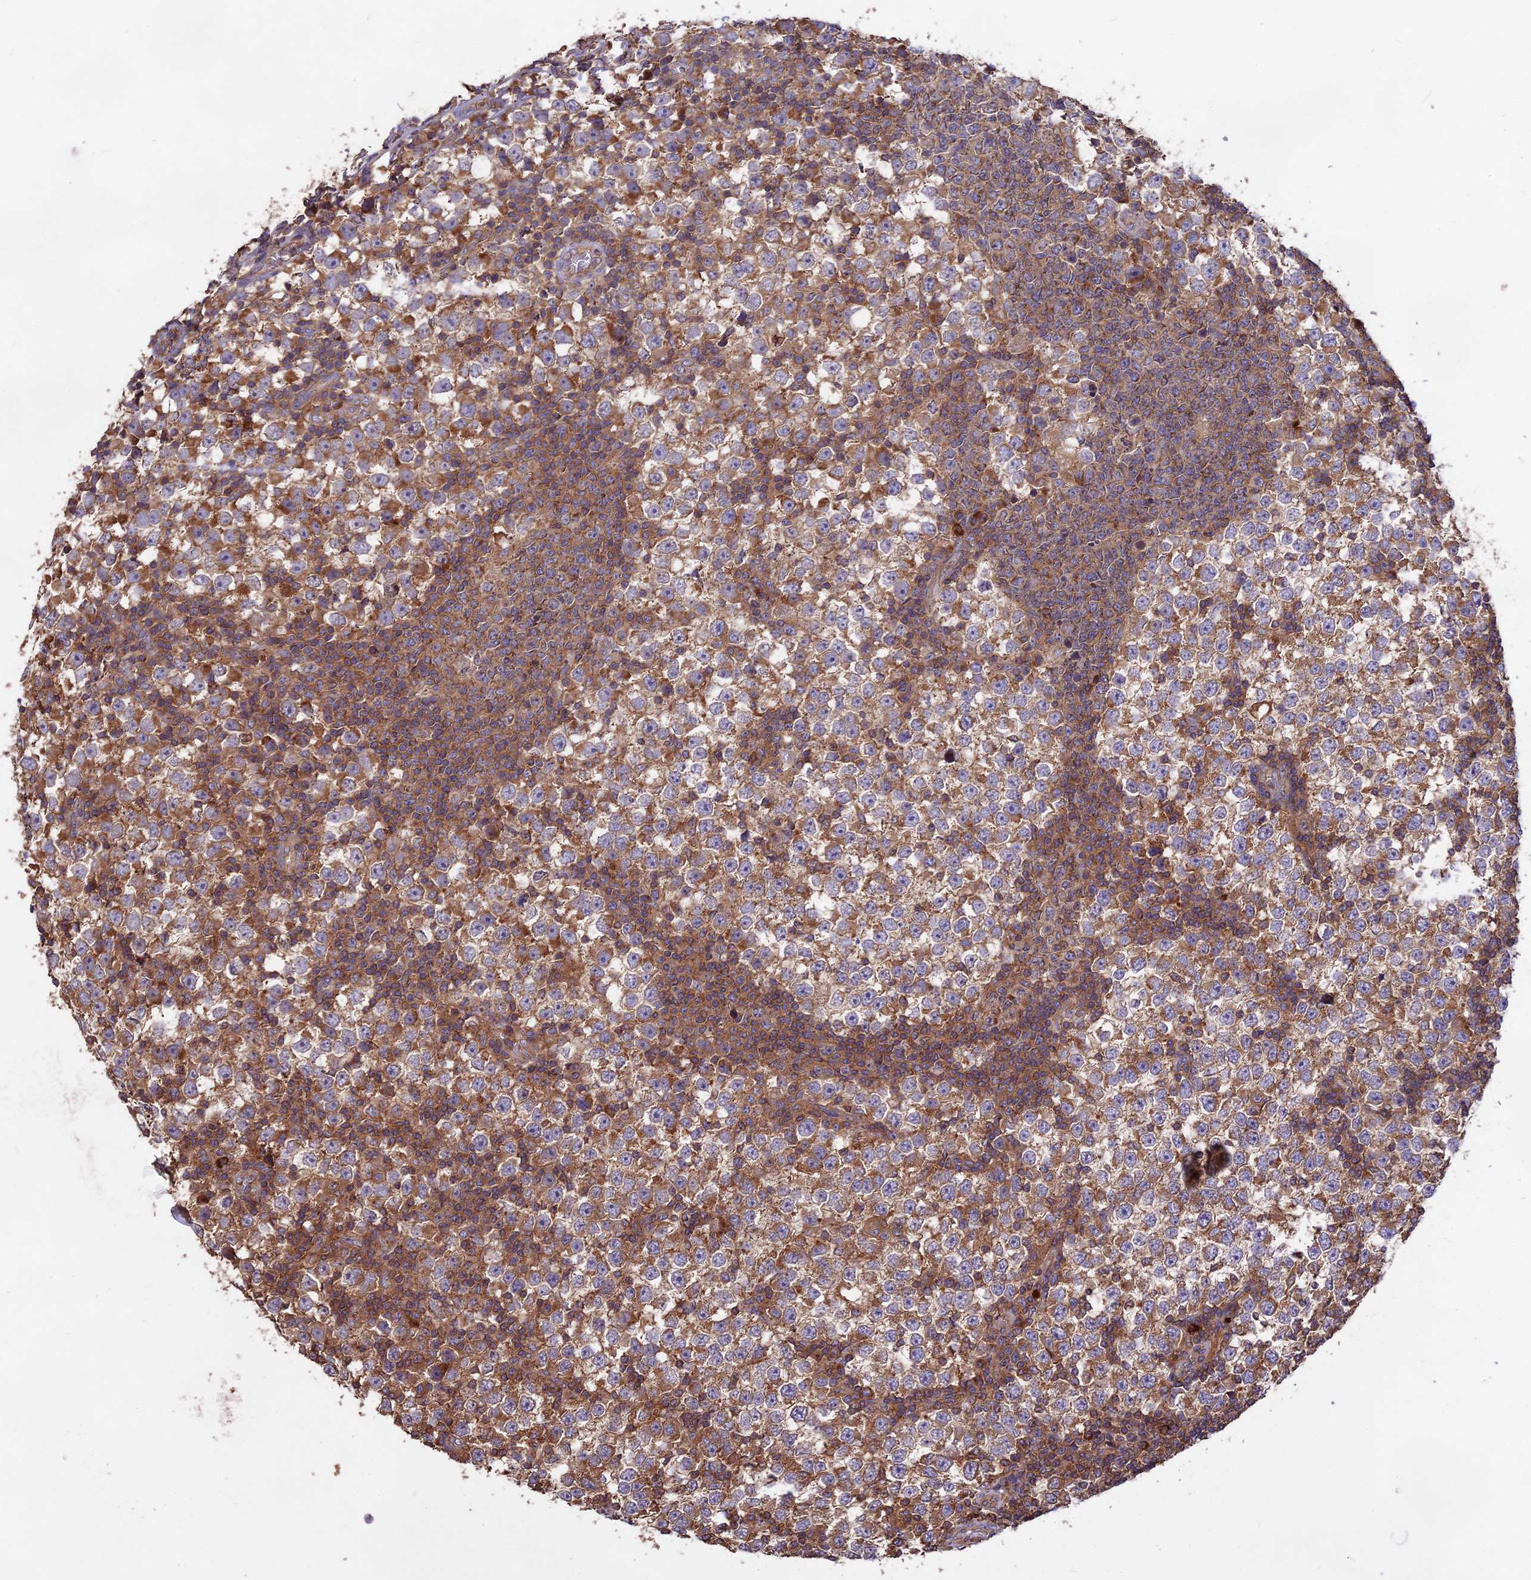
{"staining": {"intensity": "moderate", "quantity": ">75%", "location": "cytoplasmic/membranous"}, "tissue": "testis cancer", "cell_type": "Tumor cells", "image_type": "cancer", "snomed": [{"axis": "morphology", "description": "Seminoma, NOS"}, {"axis": "topography", "description": "Testis"}], "caption": "This histopathology image shows seminoma (testis) stained with immunohistochemistry (IHC) to label a protein in brown. The cytoplasmic/membranous of tumor cells show moderate positivity for the protein. Nuclei are counter-stained blue.", "gene": "NUDT8", "patient": {"sex": "male", "age": 65}}